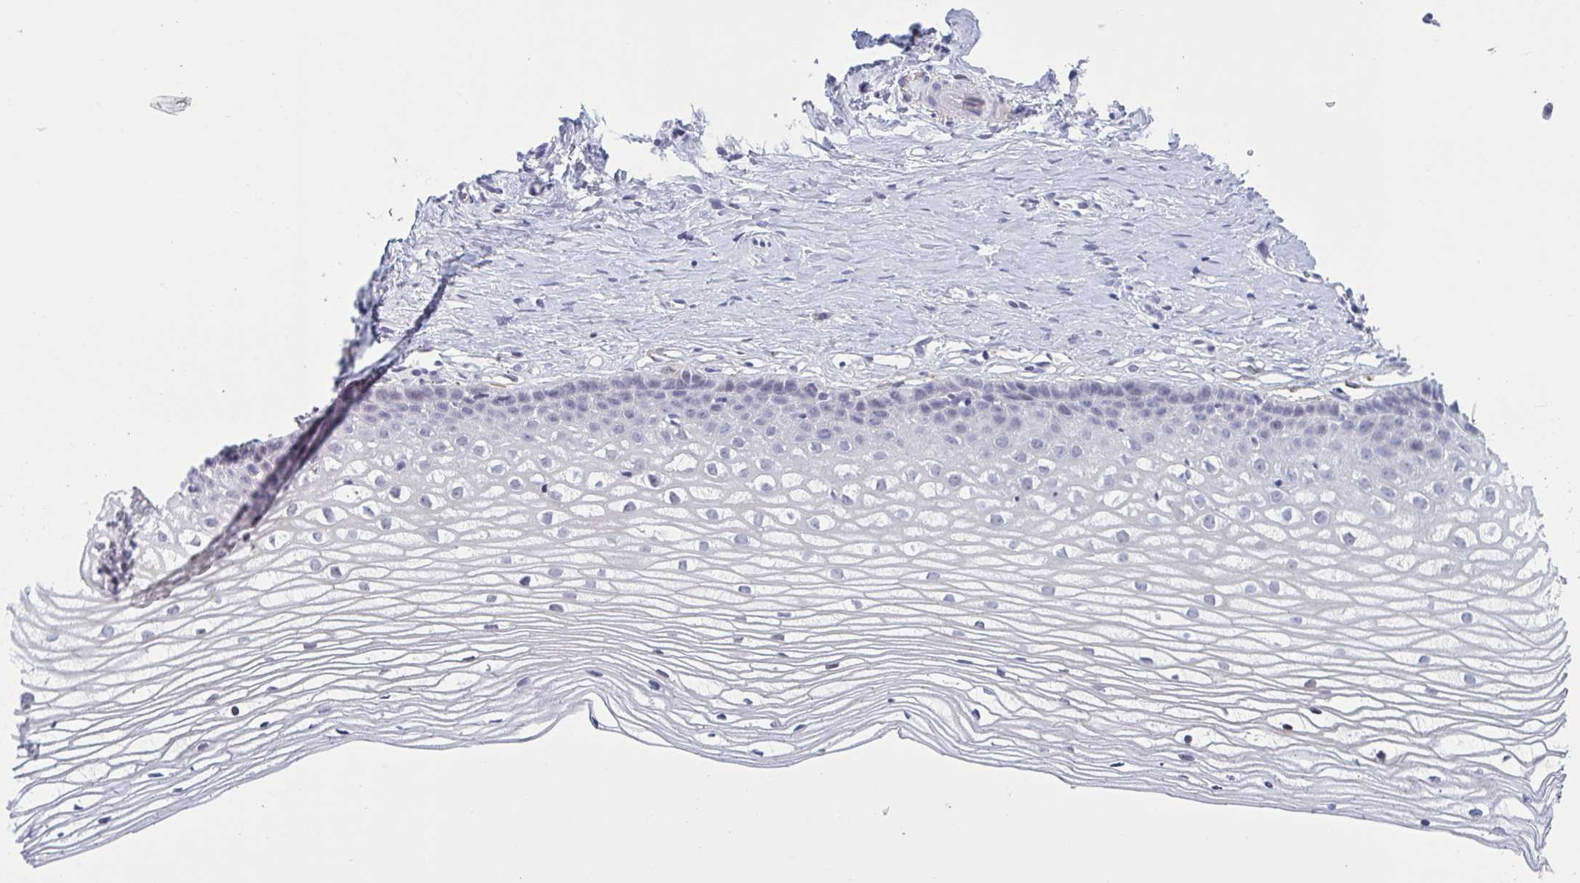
{"staining": {"intensity": "negative", "quantity": "none", "location": "none"}, "tissue": "cervix", "cell_type": "Glandular cells", "image_type": "normal", "snomed": [{"axis": "morphology", "description": "Normal tissue, NOS"}, {"axis": "topography", "description": "Cervix"}], "caption": "Immunohistochemistry (IHC) of benign cervix exhibits no staining in glandular cells. The staining was performed using DAB to visualize the protein expression in brown, while the nuclei were stained in blue with hematoxylin (Magnification: 20x).", "gene": "HSD11B2", "patient": {"sex": "female", "age": 40}}